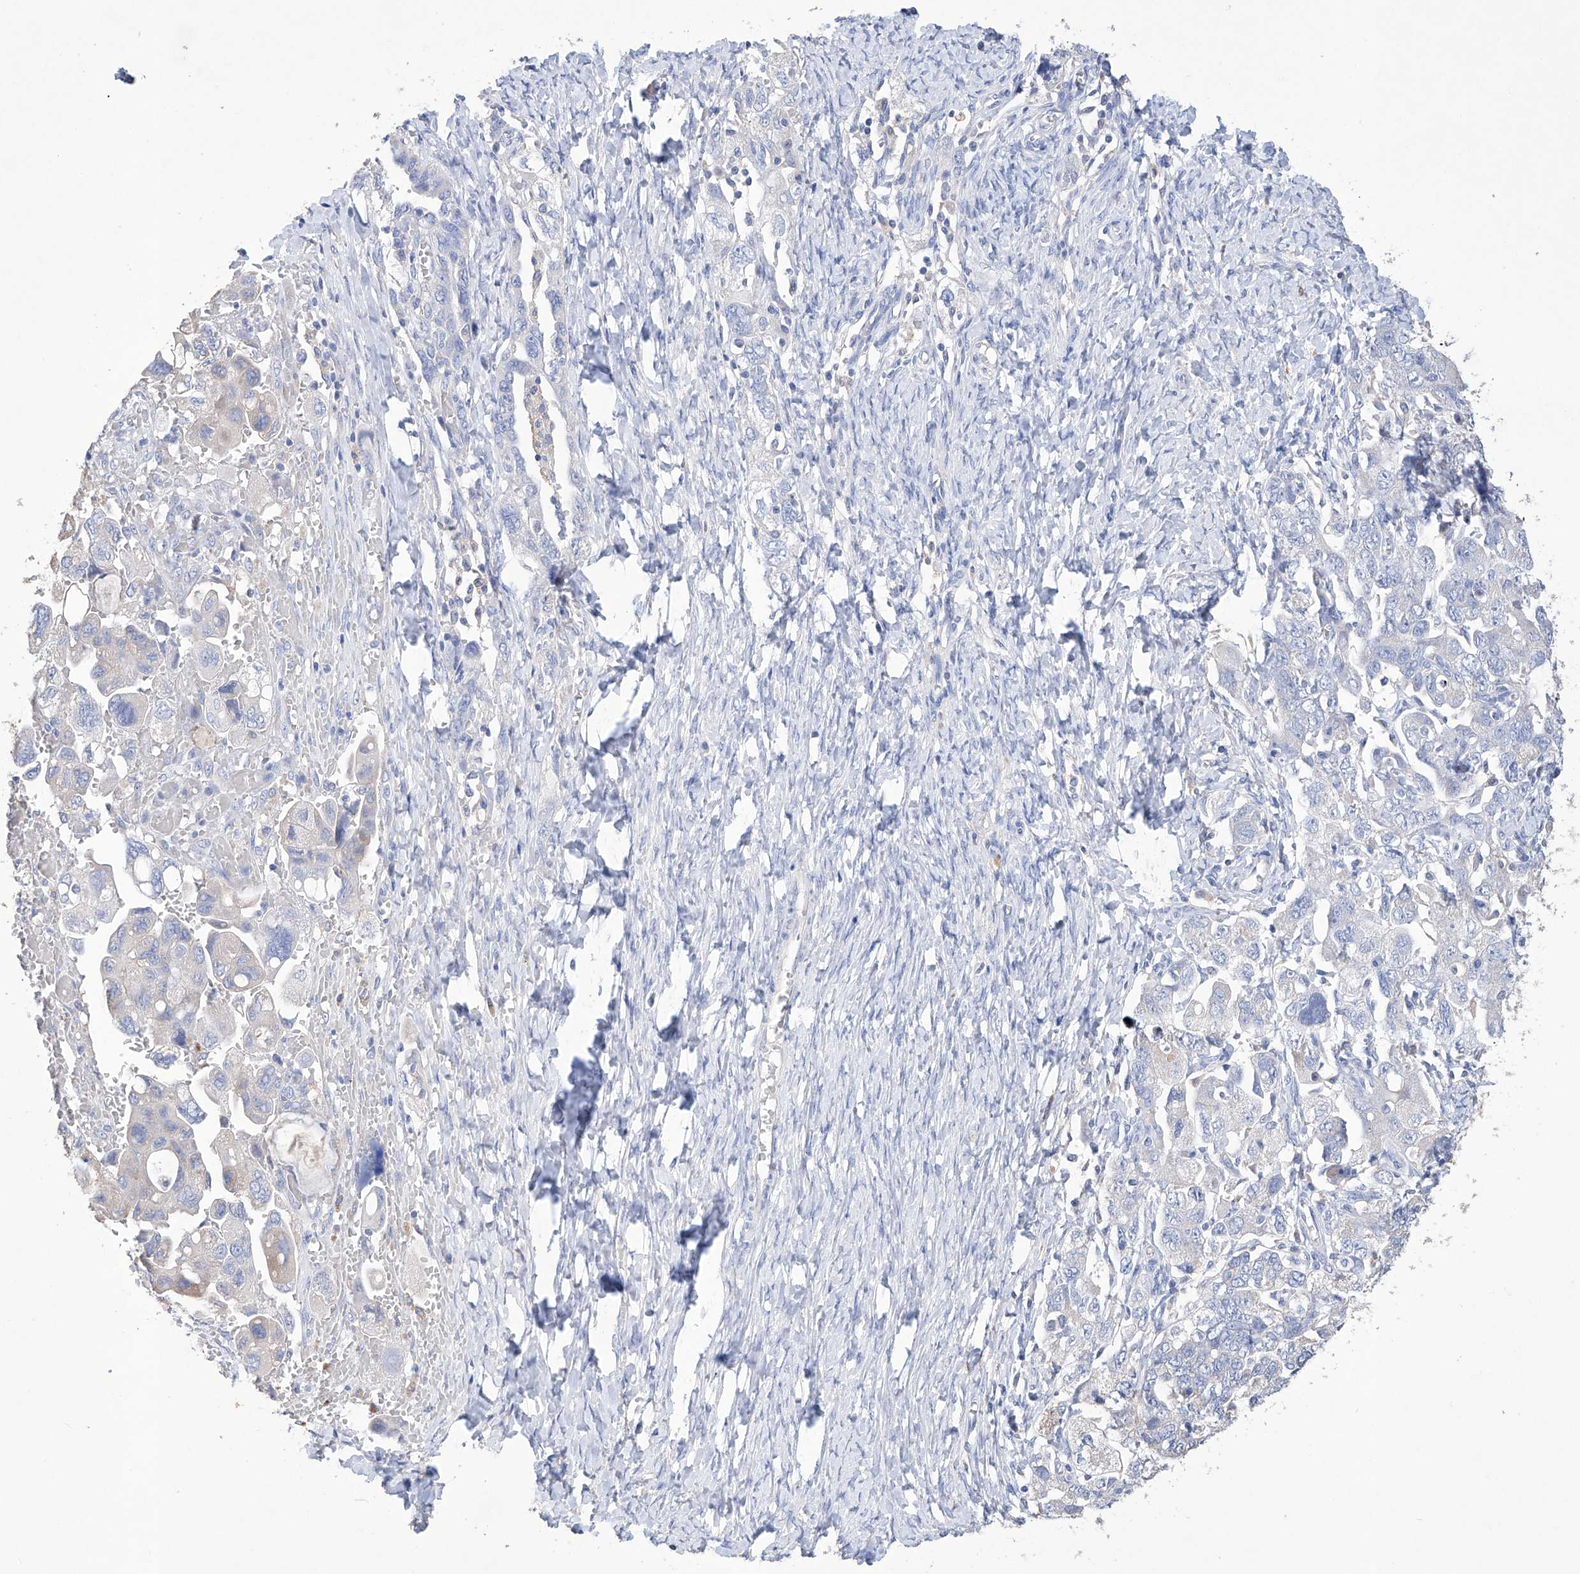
{"staining": {"intensity": "negative", "quantity": "none", "location": "none"}, "tissue": "ovarian cancer", "cell_type": "Tumor cells", "image_type": "cancer", "snomed": [{"axis": "morphology", "description": "Carcinoma, NOS"}, {"axis": "morphology", "description": "Cystadenocarcinoma, serous, NOS"}, {"axis": "topography", "description": "Ovary"}], "caption": "This is an immunohistochemistry (IHC) histopathology image of human ovarian cancer (carcinoma). There is no positivity in tumor cells.", "gene": "AFG1L", "patient": {"sex": "female", "age": 69}}